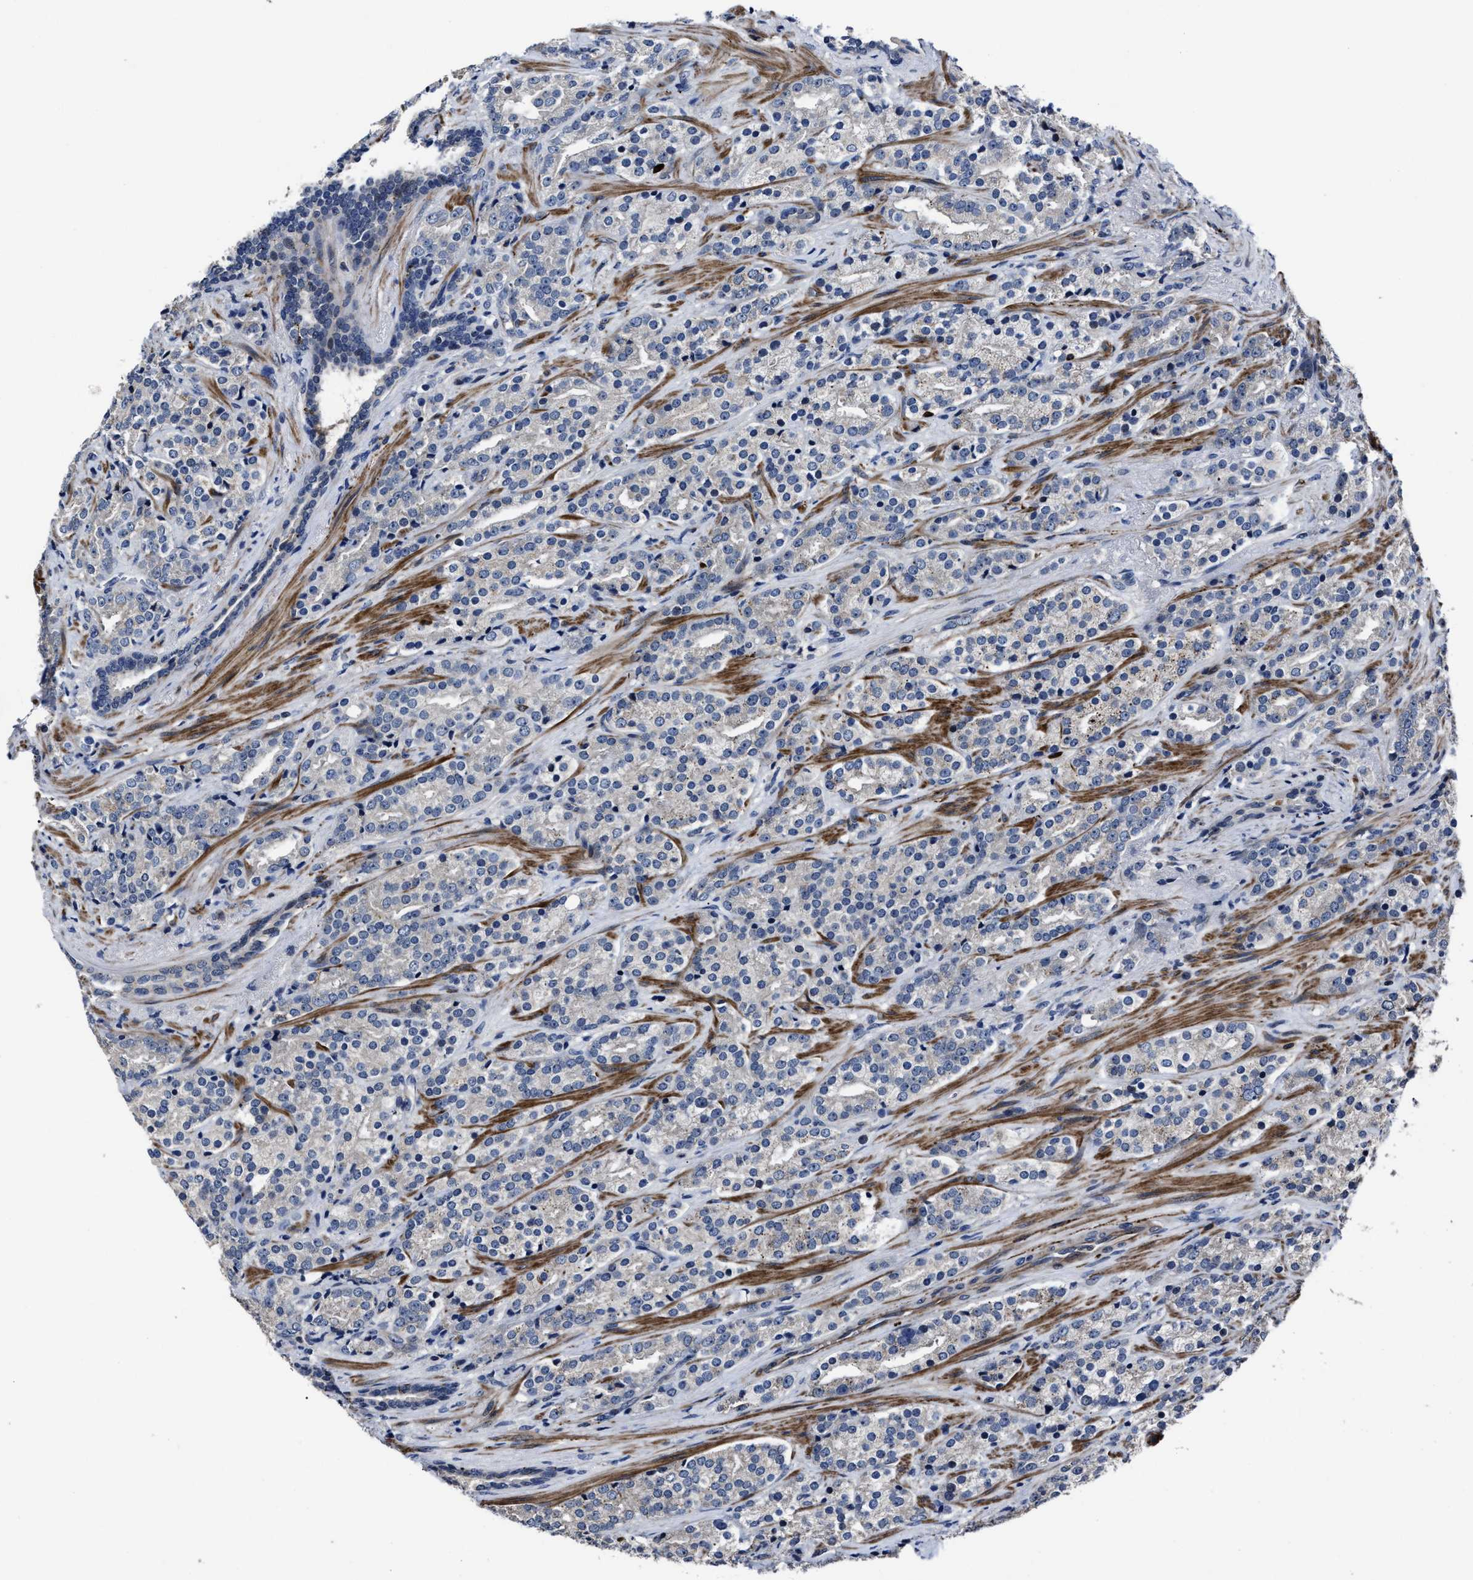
{"staining": {"intensity": "negative", "quantity": "none", "location": "none"}, "tissue": "prostate cancer", "cell_type": "Tumor cells", "image_type": "cancer", "snomed": [{"axis": "morphology", "description": "Adenocarcinoma, High grade"}, {"axis": "topography", "description": "Prostate"}], "caption": "Immunohistochemistry of prostate cancer (high-grade adenocarcinoma) reveals no expression in tumor cells.", "gene": "RSBN1L", "patient": {"sex": "male", "age": 71}}